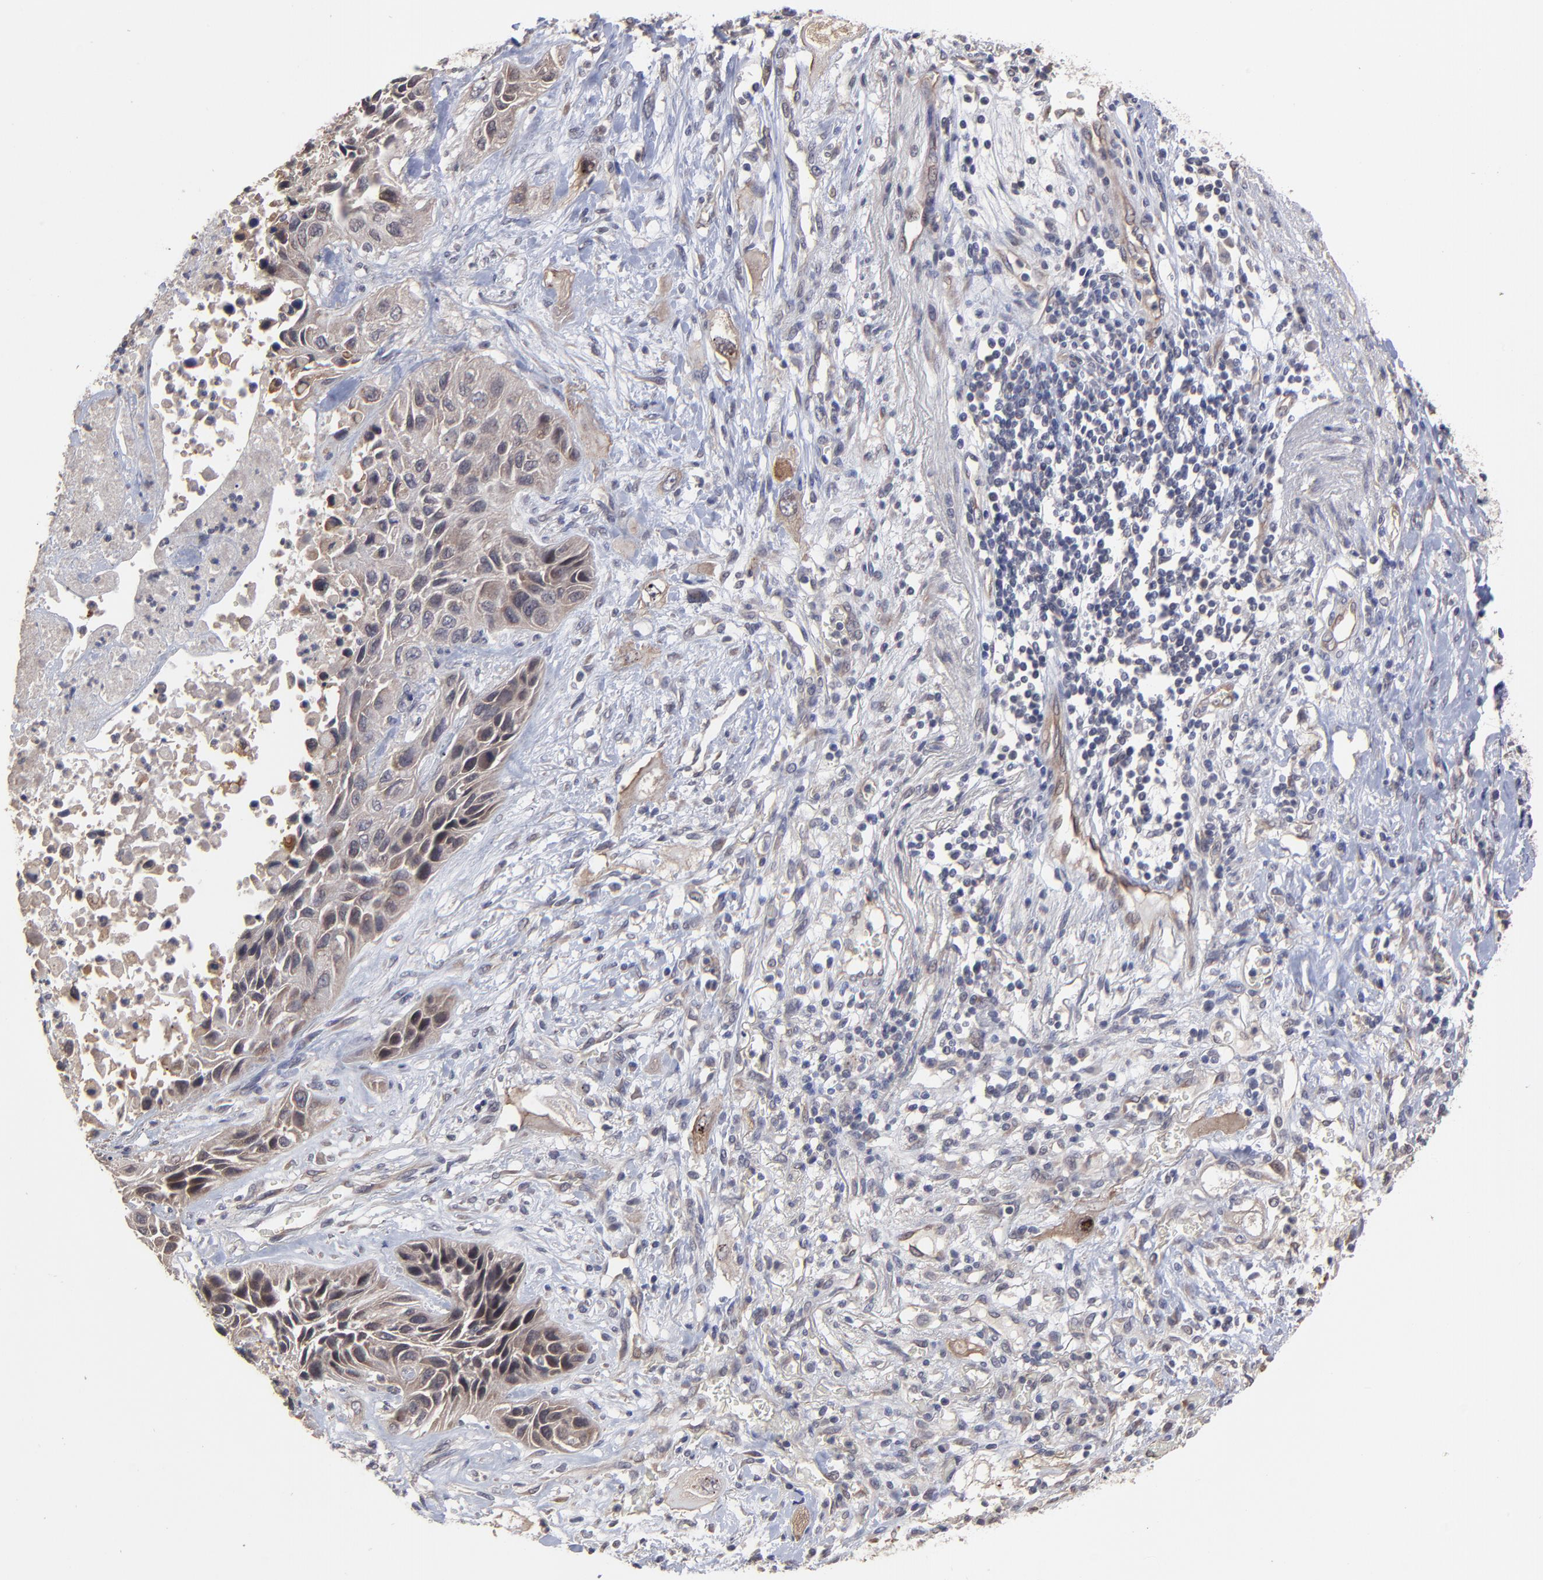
{"staining": {"intensity": "weak", "quantity": "25%-75%", "location": "cytoplasmic/membranous"}, "tissue": "lung cancer", "cell_type": "Tumor cells", "image_type": "cancer", "snomed": [{"axis": "morphology", "description": "Squamous cell carcinoma, NOS"}, {"axis": "topography", "description": "Lung"}], "caption": "Squamous cell carcinoma (lung) stained with DAB (3,3'-diaminobenzidine) immunohistochemistry shows low levels of weak cytoplasmic/membranous positivity in about 25%-75% of tumor cells. The protein is stained brown, and the nuclei are stained in blue (DAB IHC with brightfield microscopy, high magnification).", "gene": "ZNF780B", "patient": {"sex": "female", "age": 76}}